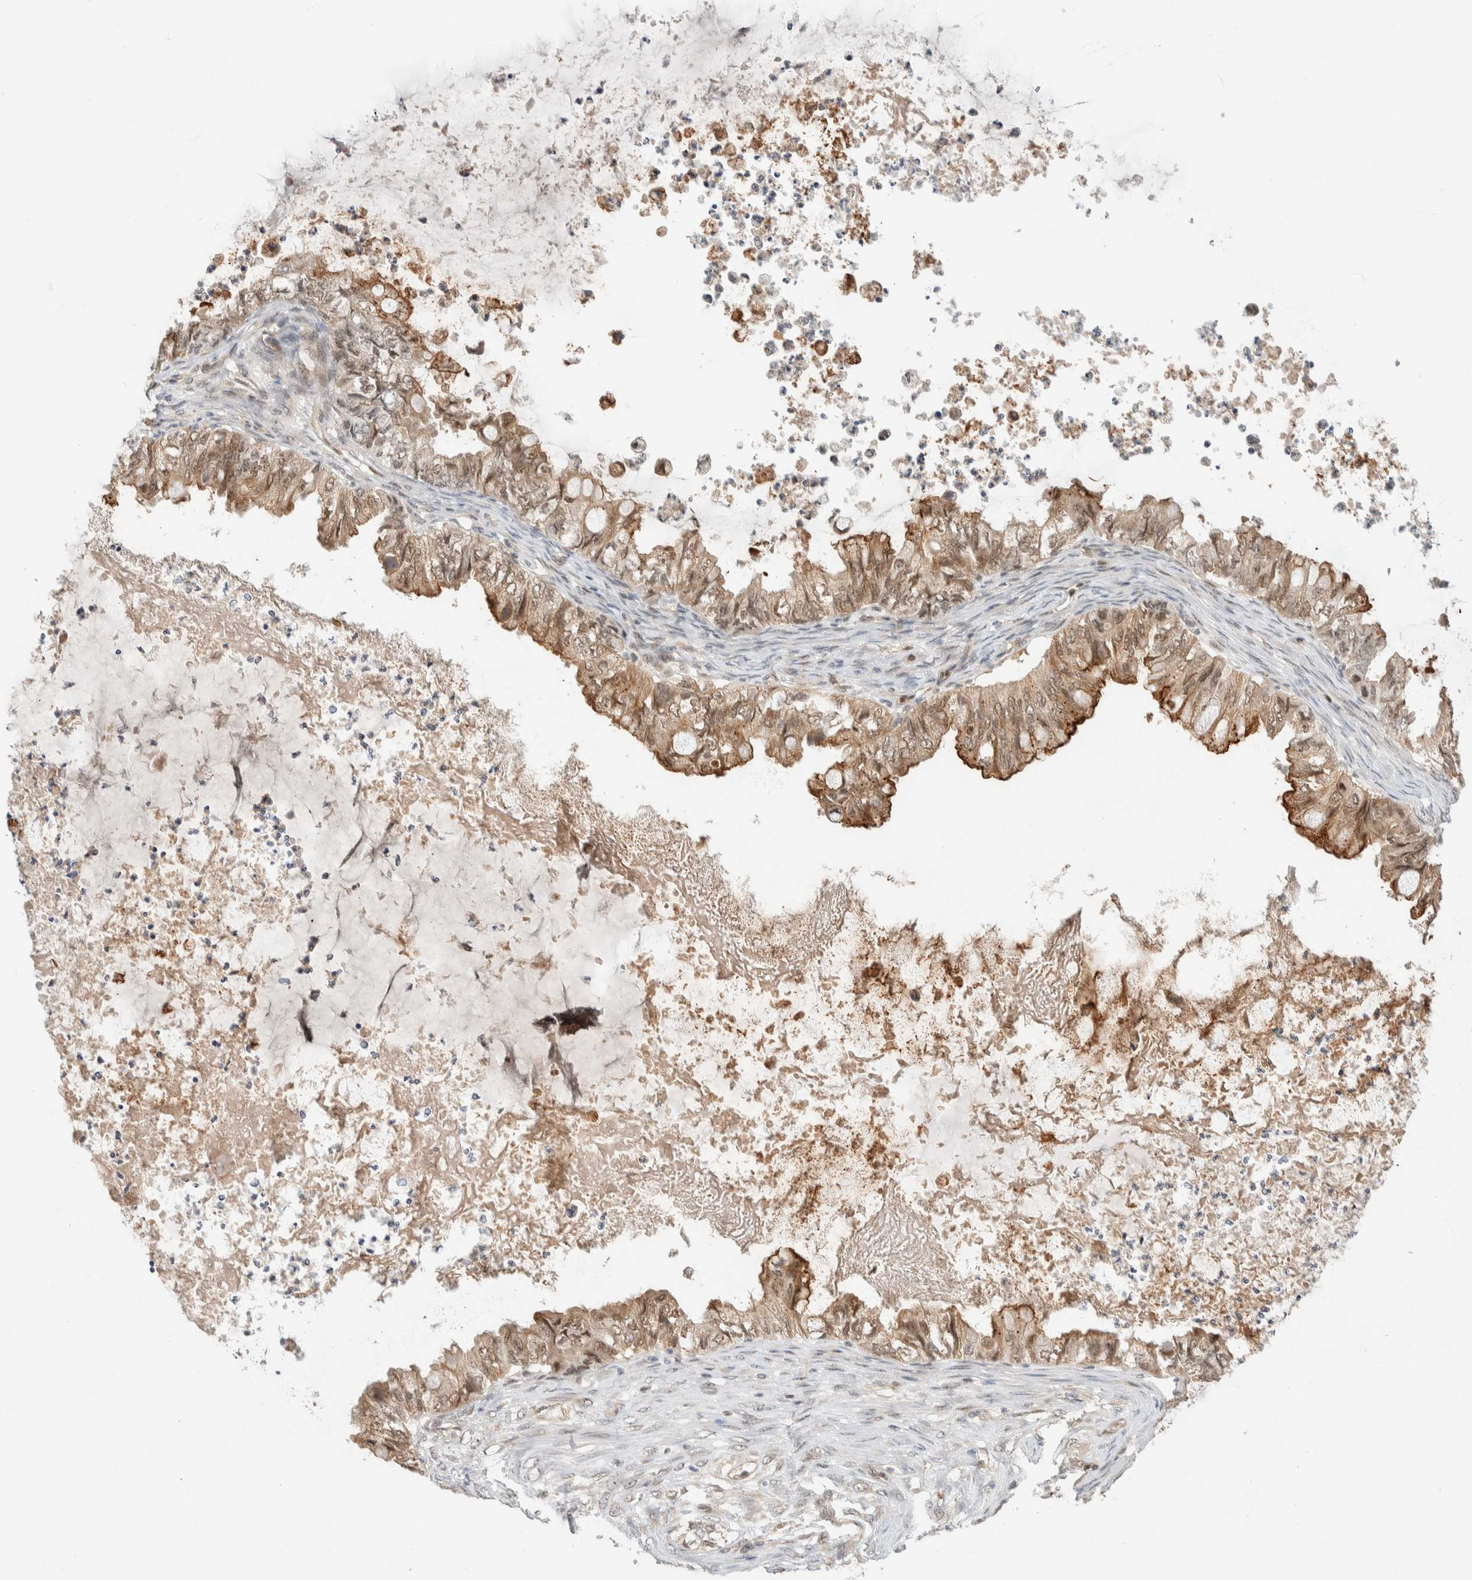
{"staining": {"intensity": "moderate", "quantity": ">75%", "location": "cytoplasmic/membranous,nuclear"}, "tissue": "ovarian cancer", "cell_type": "Tumor cells", "image_type": "cancer", "snomed": [{"axis": "morphology", "description": "Cystadenocarcinoma, mucinous, NOS"}, {"axis": "topography", "description": "Ovary"}], "caption": "A brown stain shows moderate cytoplasmic/membranous and nuclear expression of a protein in human ovarian cancer (mucinous cystadenocarcinoma) tumor cells. (IHC, brightfield microscopy, high magnification).", "gene": "C8orf76", "patient": {"sex": "female", "age": 80}}